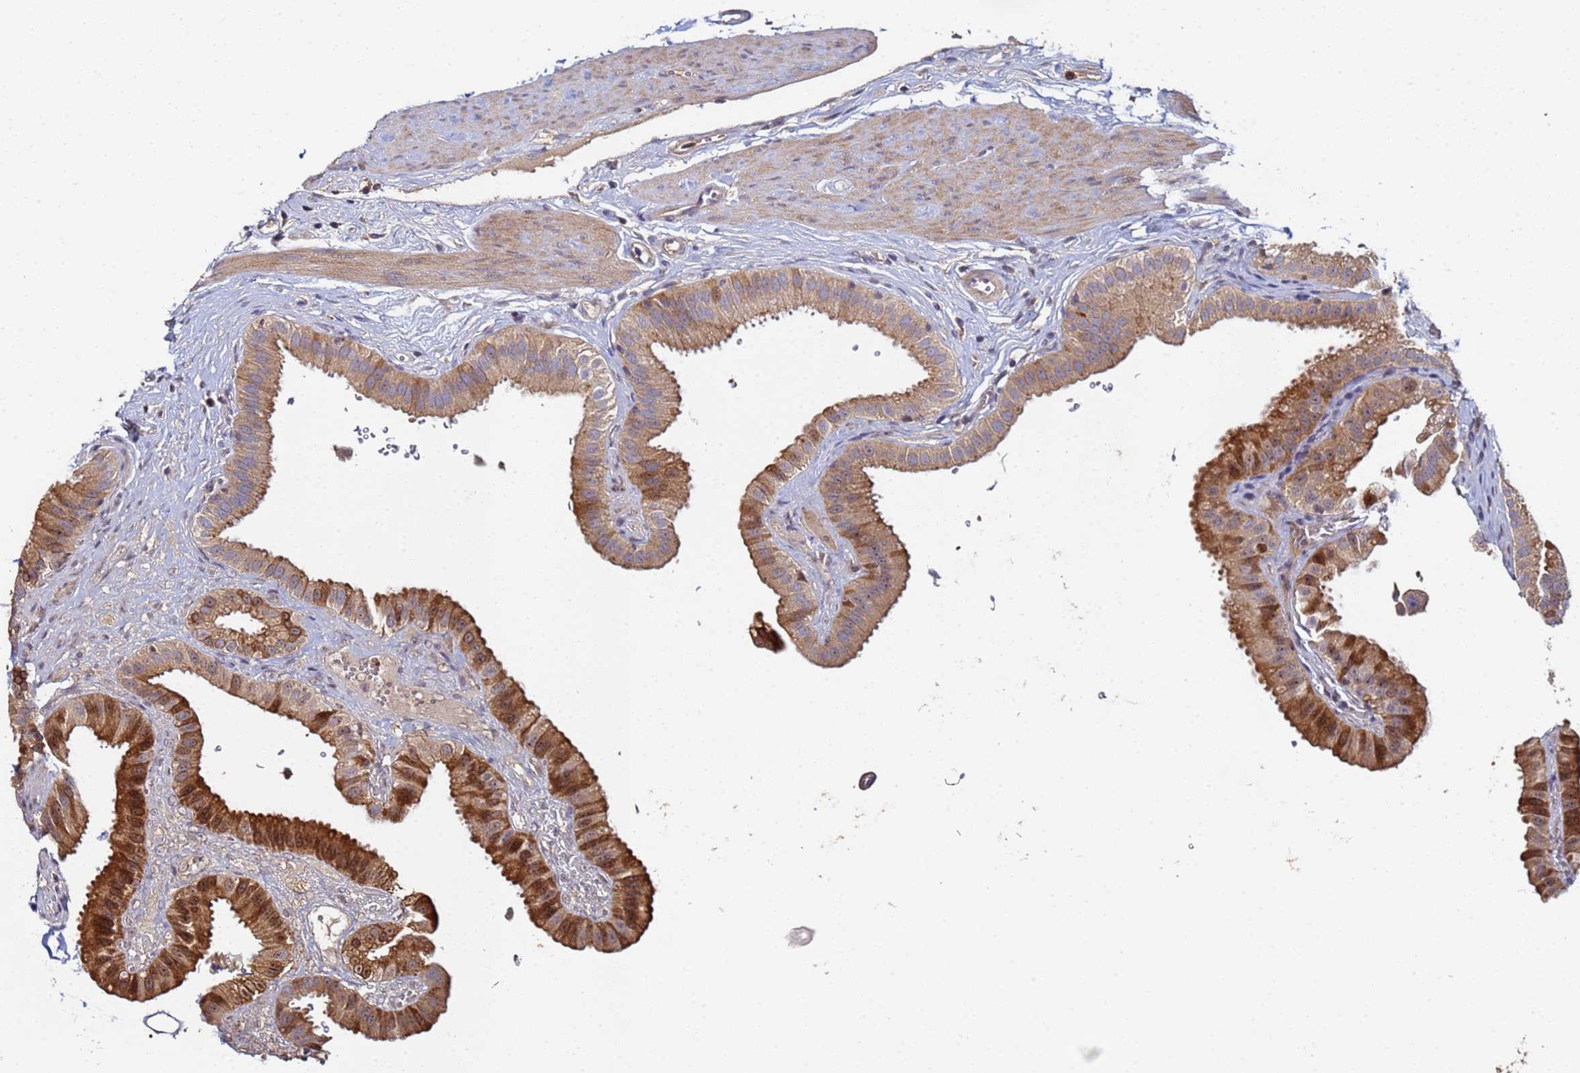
{"staining": {"intensity": "strong", "quantity": "25%-75%", "location": "cytoplasmic/membranous"}, "tissue": "gallbladder", "cell_type": "Glandular cells", "image_type": "normal", "snomed": [{"axis": "morphology", "description": "Normal tissue, NOS"}, {"axis": "topography", "description": "Gallbladder"}], "caption": "An immunohistochemistry (IHC) micrograph of benign tissue is shown. Protein staining in brown highlights strong cytoplasmic/membranous positivity in gallbladder within glandular cells.", "gene": "OSER1", "patient": {"sex": "female", "age": 61}}